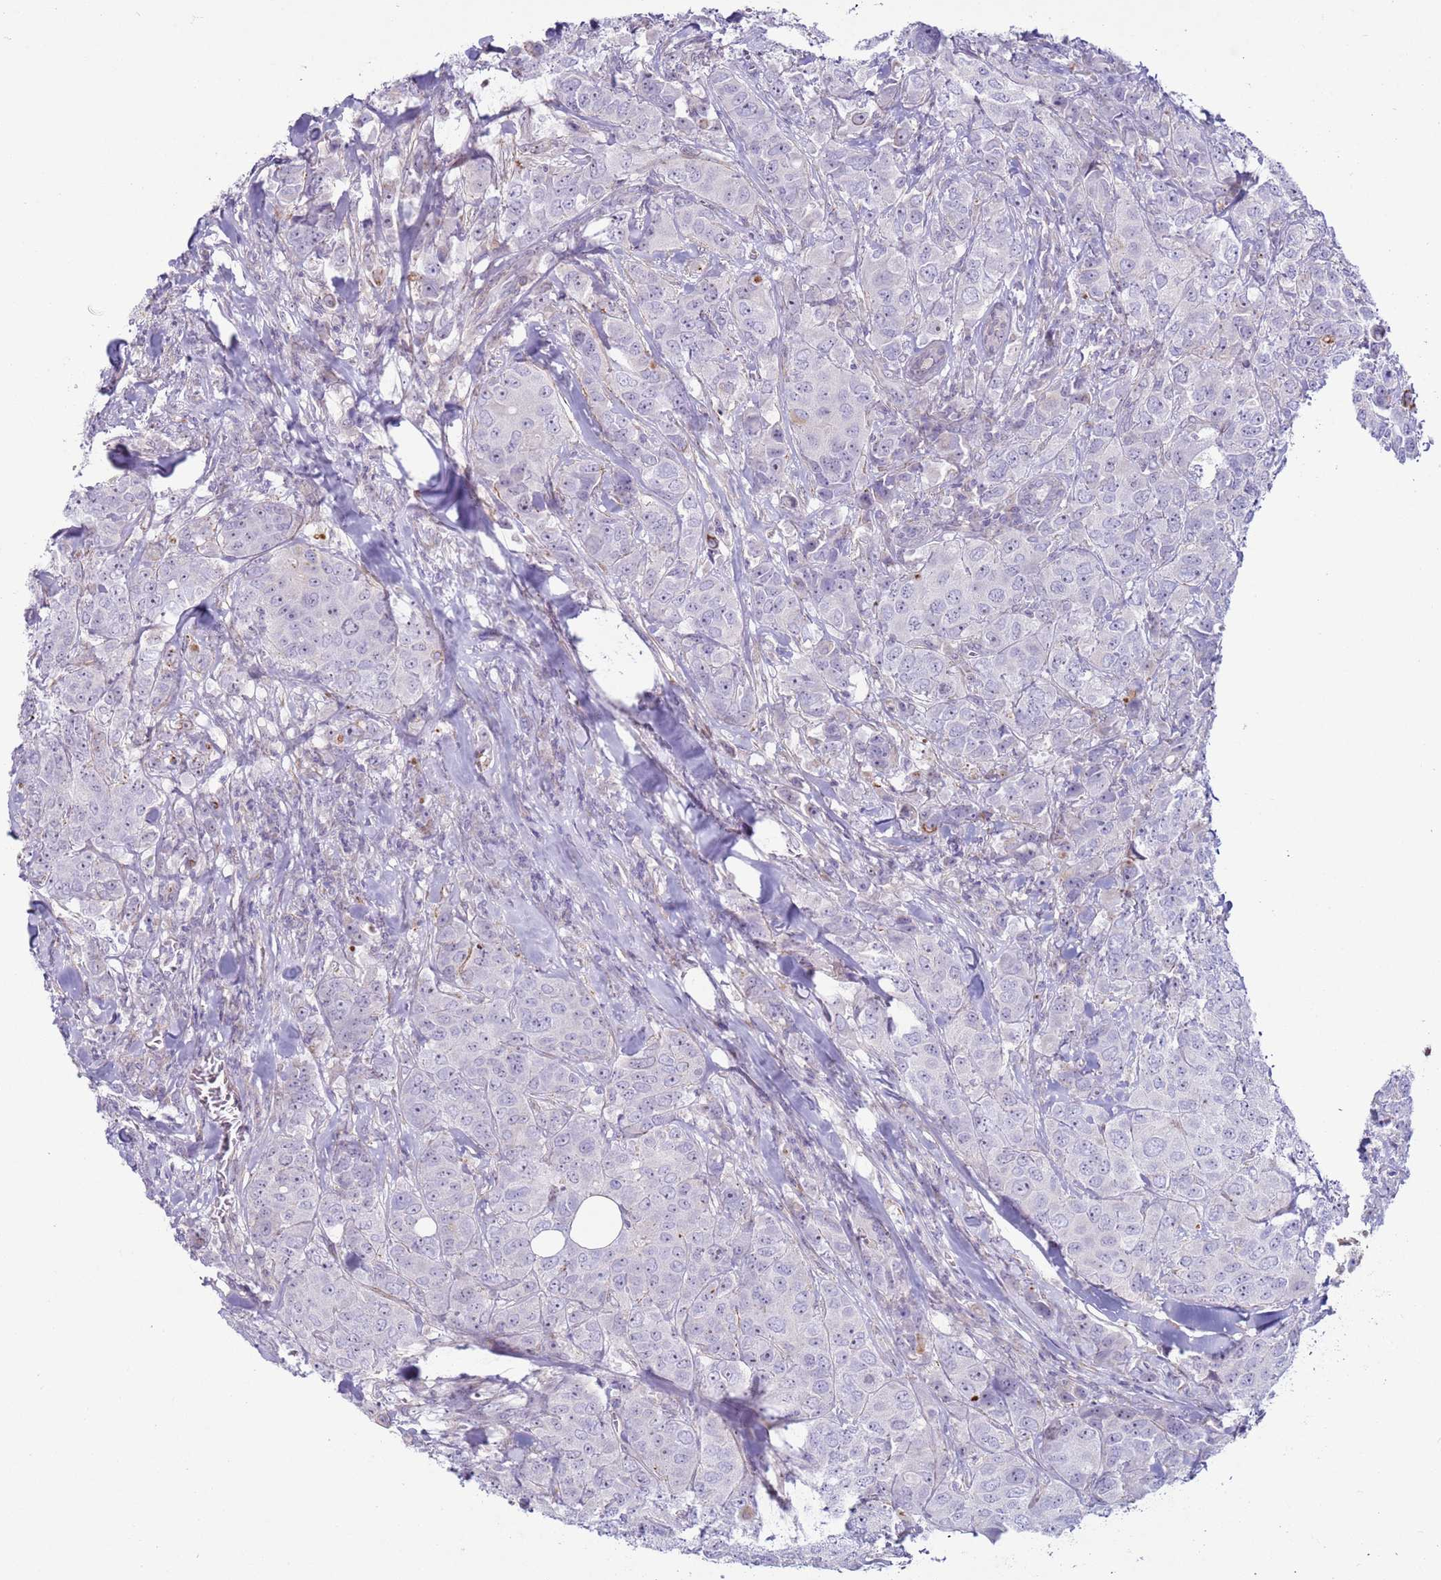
{"staining": {"intensity": "negative", "quantity": "none", "location": "none"}, "tissue": "breast cancer", "cell_type": "Tumor cells", "image_type": "cancer", "snomed": [{"axis": "morphology", "description": "Duct carcinoma"}, {"axis": "topography", "description": "Breast"}], "caption": "IHC photomicrograph of neoplastic tissue: human breast cancer (infiltrating ductal carcinoma) stained with DAB (3,3'-diaminobenzidine) shows no significant protein expression in tumor cells. Nuclei are stained in blue.", "gene": "HEATR1", "patient": {"sex": "female", "age": 43}}